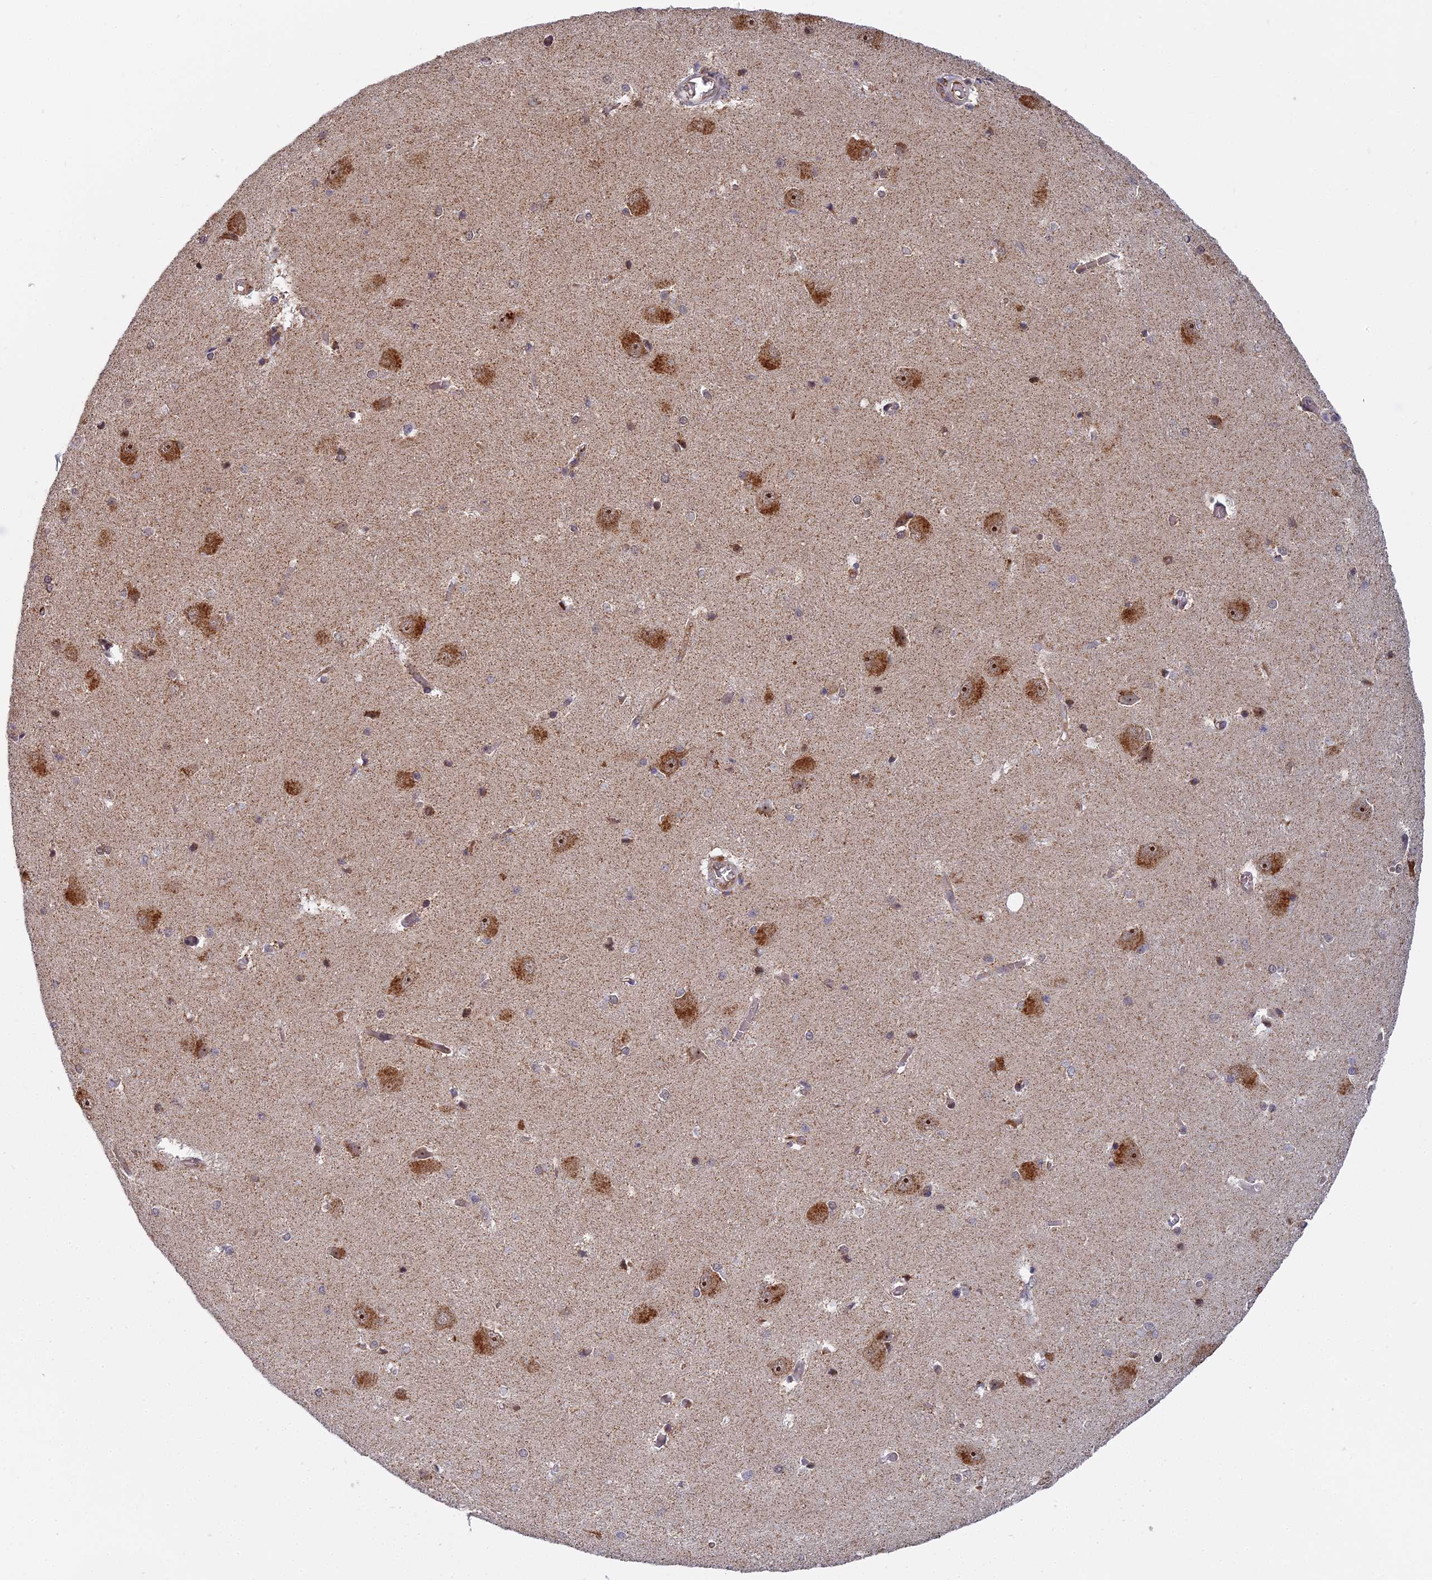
{"staining": {"intensity": "moderate", "quantity": "<25%", "location": "nuclear"}, "tissue": "caudate", "cell_type": "Glial cells", "image_type": "normal", "snomed": [{"axis": "morphology", "description": "Normal tissue, NOS"}, {"axis": "topography", "description": "Lateral ventricle wall"}], "caption": "Glial cells exhibit low levels of moderate nuclear expression in about <25% of cells in benign caudate.", "gene": "MEOX1", "patient": {"sex": "male", "age": 37}}